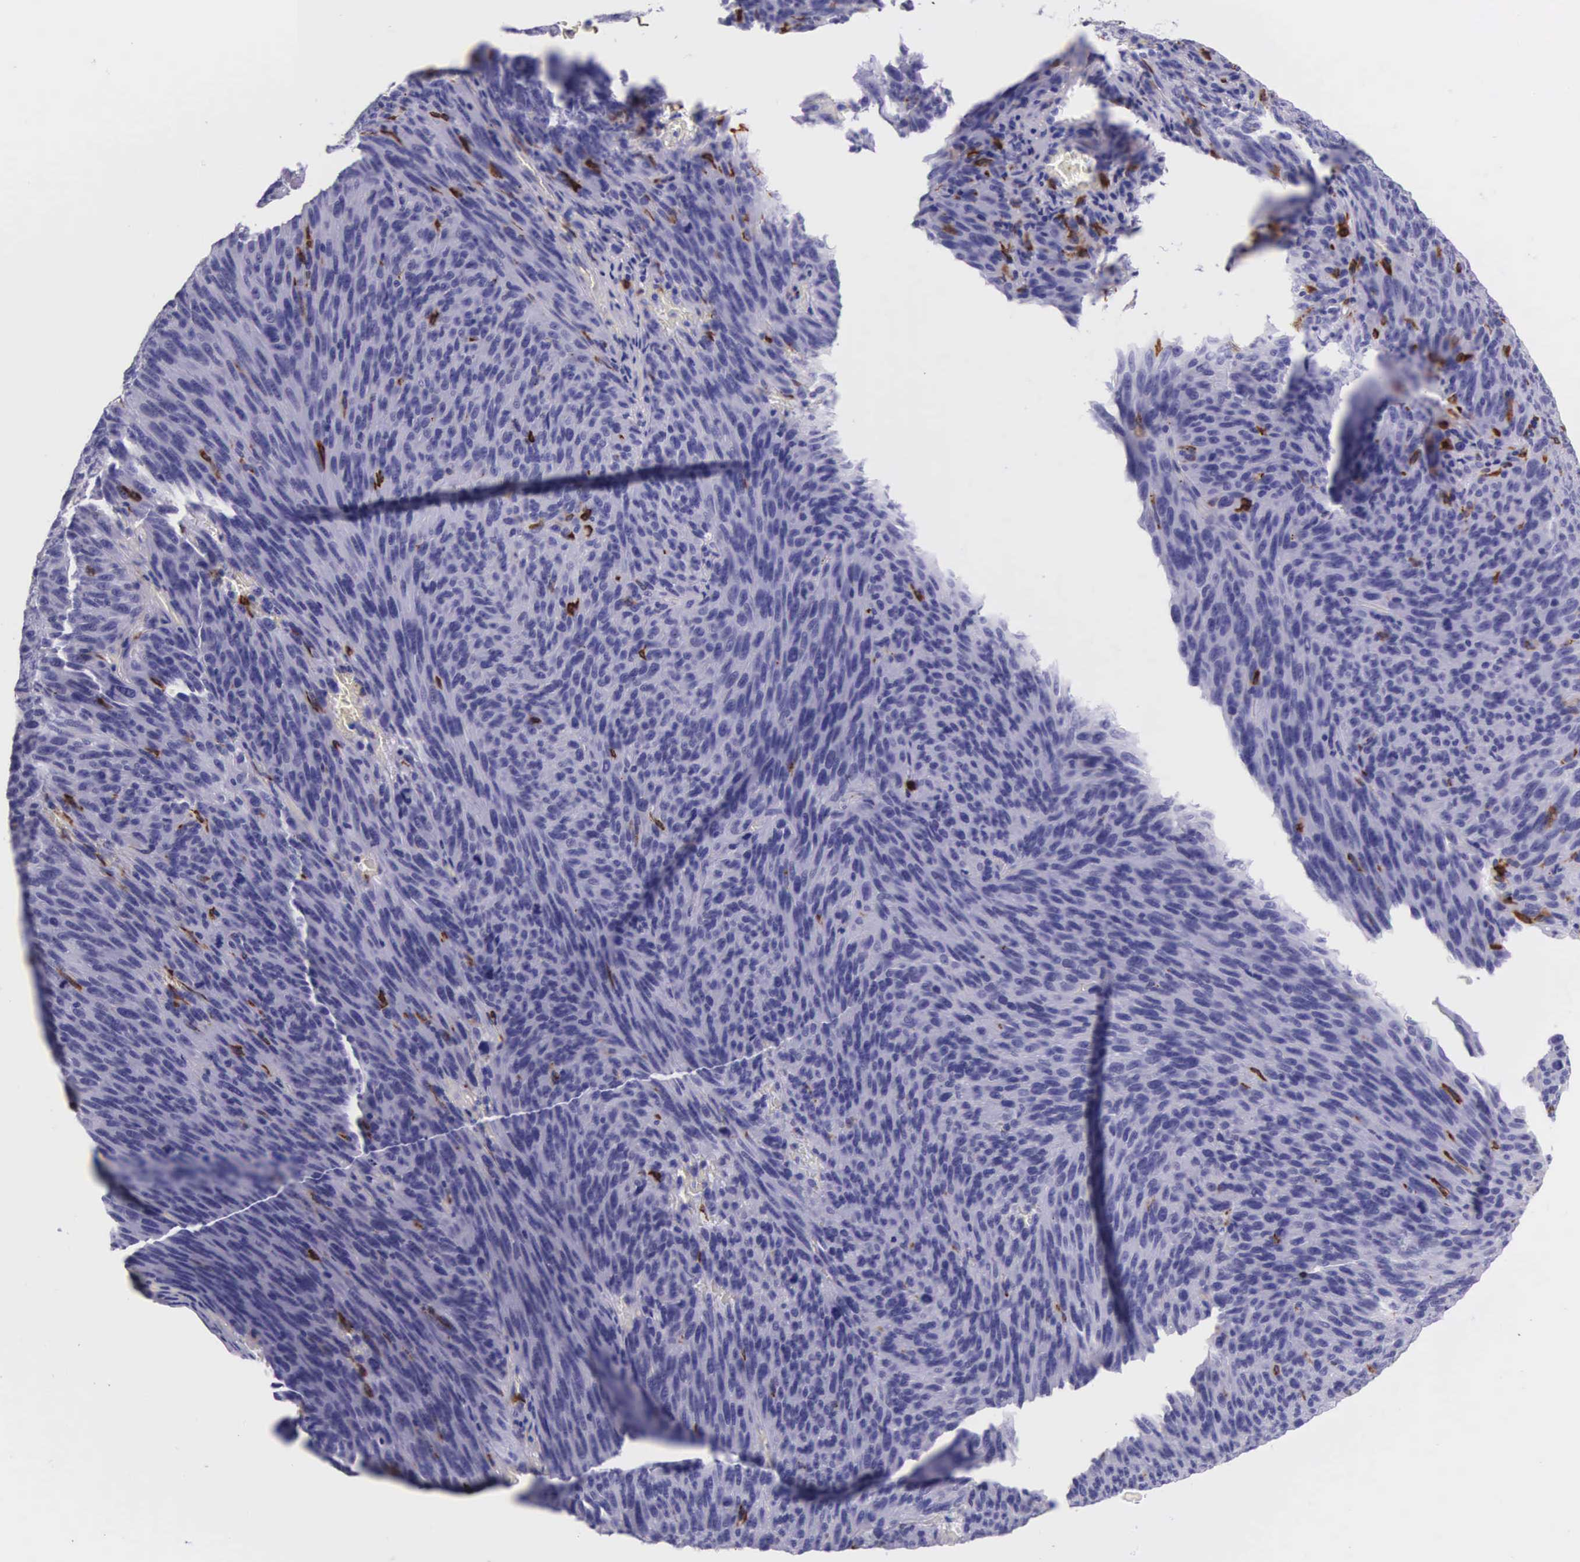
{"staining": {"intensity": "negative", "quantity": "none", "location": "none"}, "tissue": "melanoma", "cell_type": "Tumor cells", "image_type": "cancer", "snomed": [{"axis": "morphology", "description": "Malignant melanoma, NOS"}, {"axis": "topography", "description": "Skin"}], "caption": "IHC photomicrograph of neoplastic tissue: human melanoma stained with DAB (3,3'-diaminobenzidine) exhibits no significant protein expression in tumor cells. (Brightfield microscopy of DAB immunohistochemistry at high magnification).", "gene": "FCN1", "patient": {"sex": "male", "age": 76}}